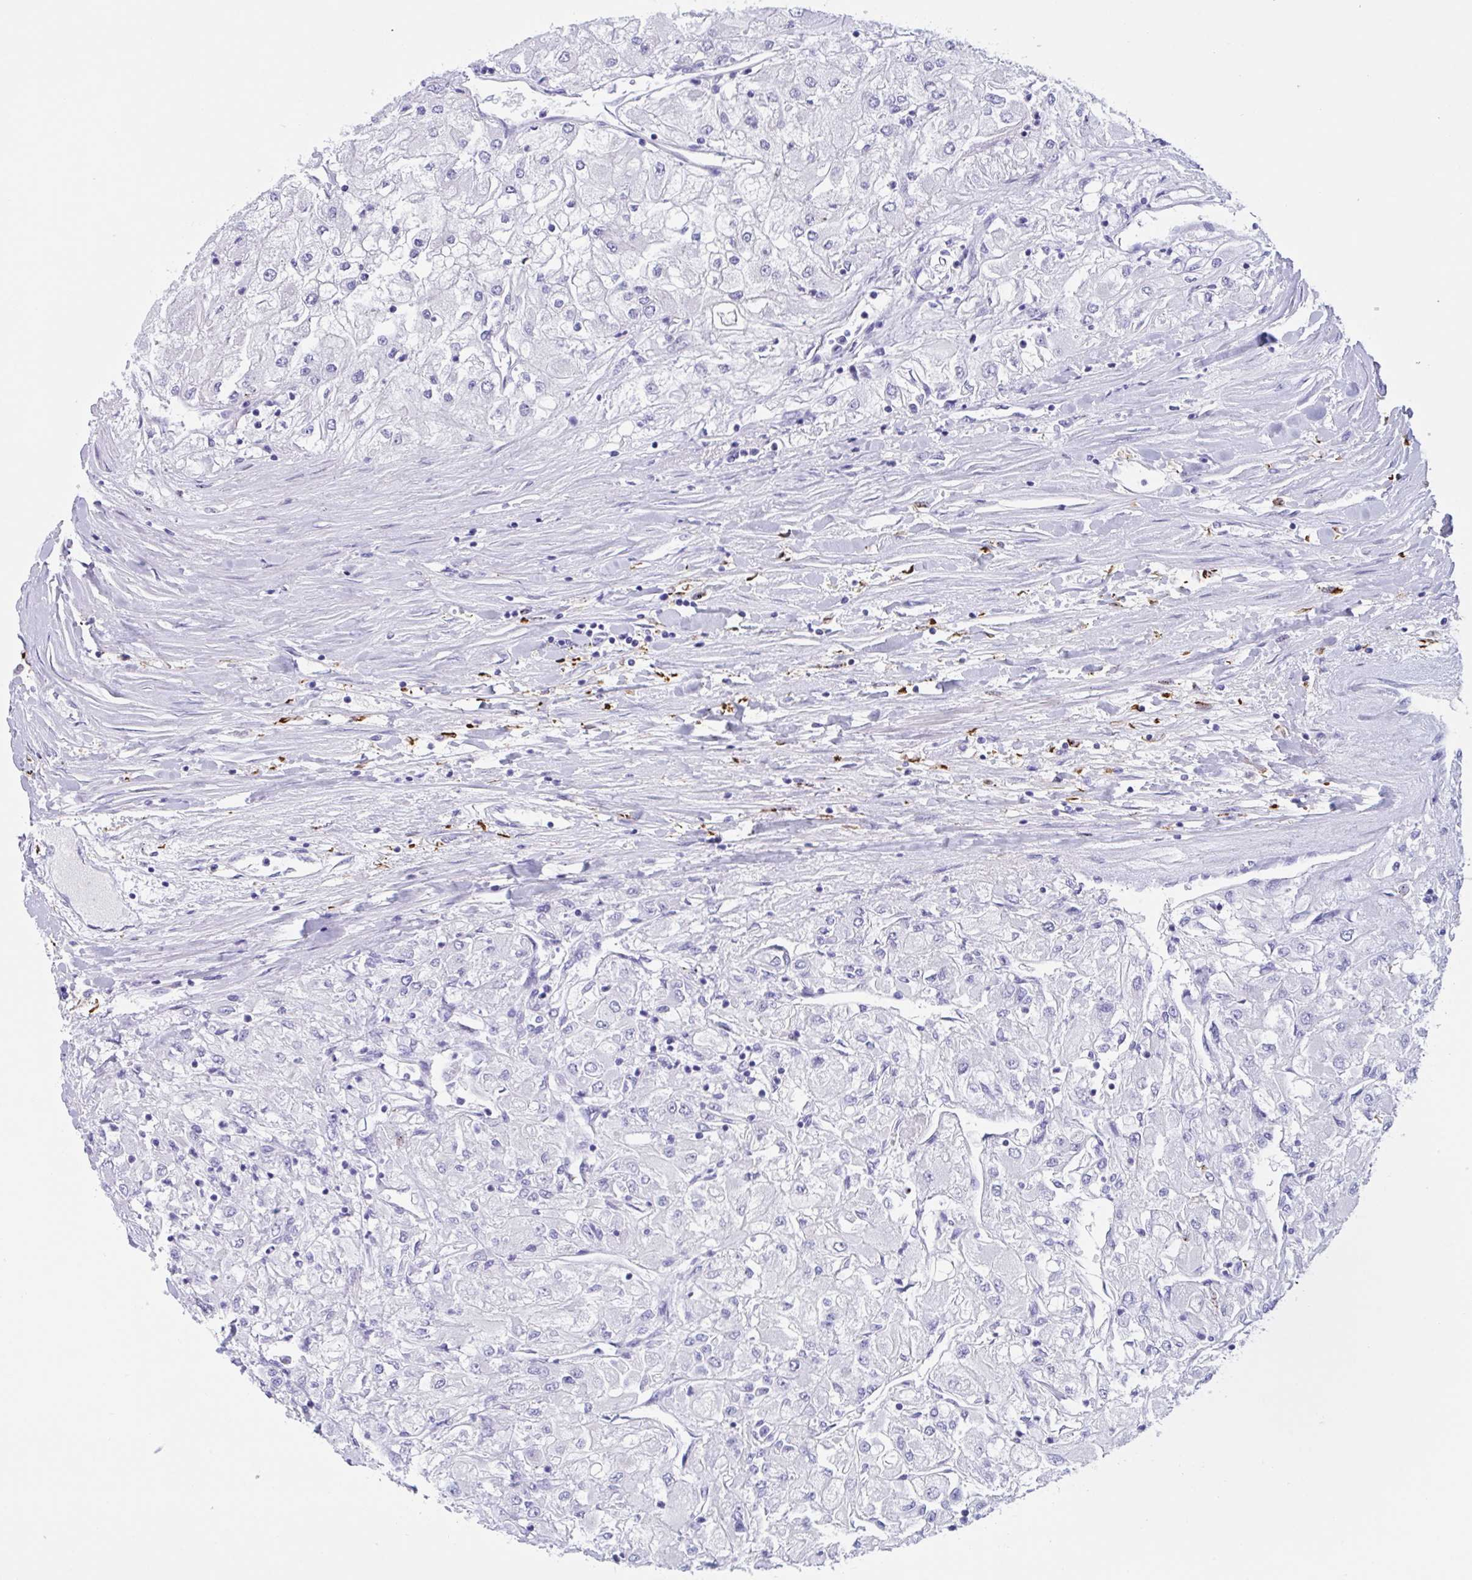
{"staining": {"intensity": "negative", "quantity": "none", "location": "none"}, "tissue": "renal cancer", "cell_type": "Tumor cells", "image_type": "cancer", "snomed": [{"axis": "morphology", "description": "Adenocarcinoma, NOS"}, {"axis": "topography", "description": "Kidney"}], "caption": "Immunohistochemical staining of human adenocarcinoma (renal) reveals no significant positivity in tumor cells.", "gene": "ZNF850", "patient": {"sex": "male", "age": 80}}